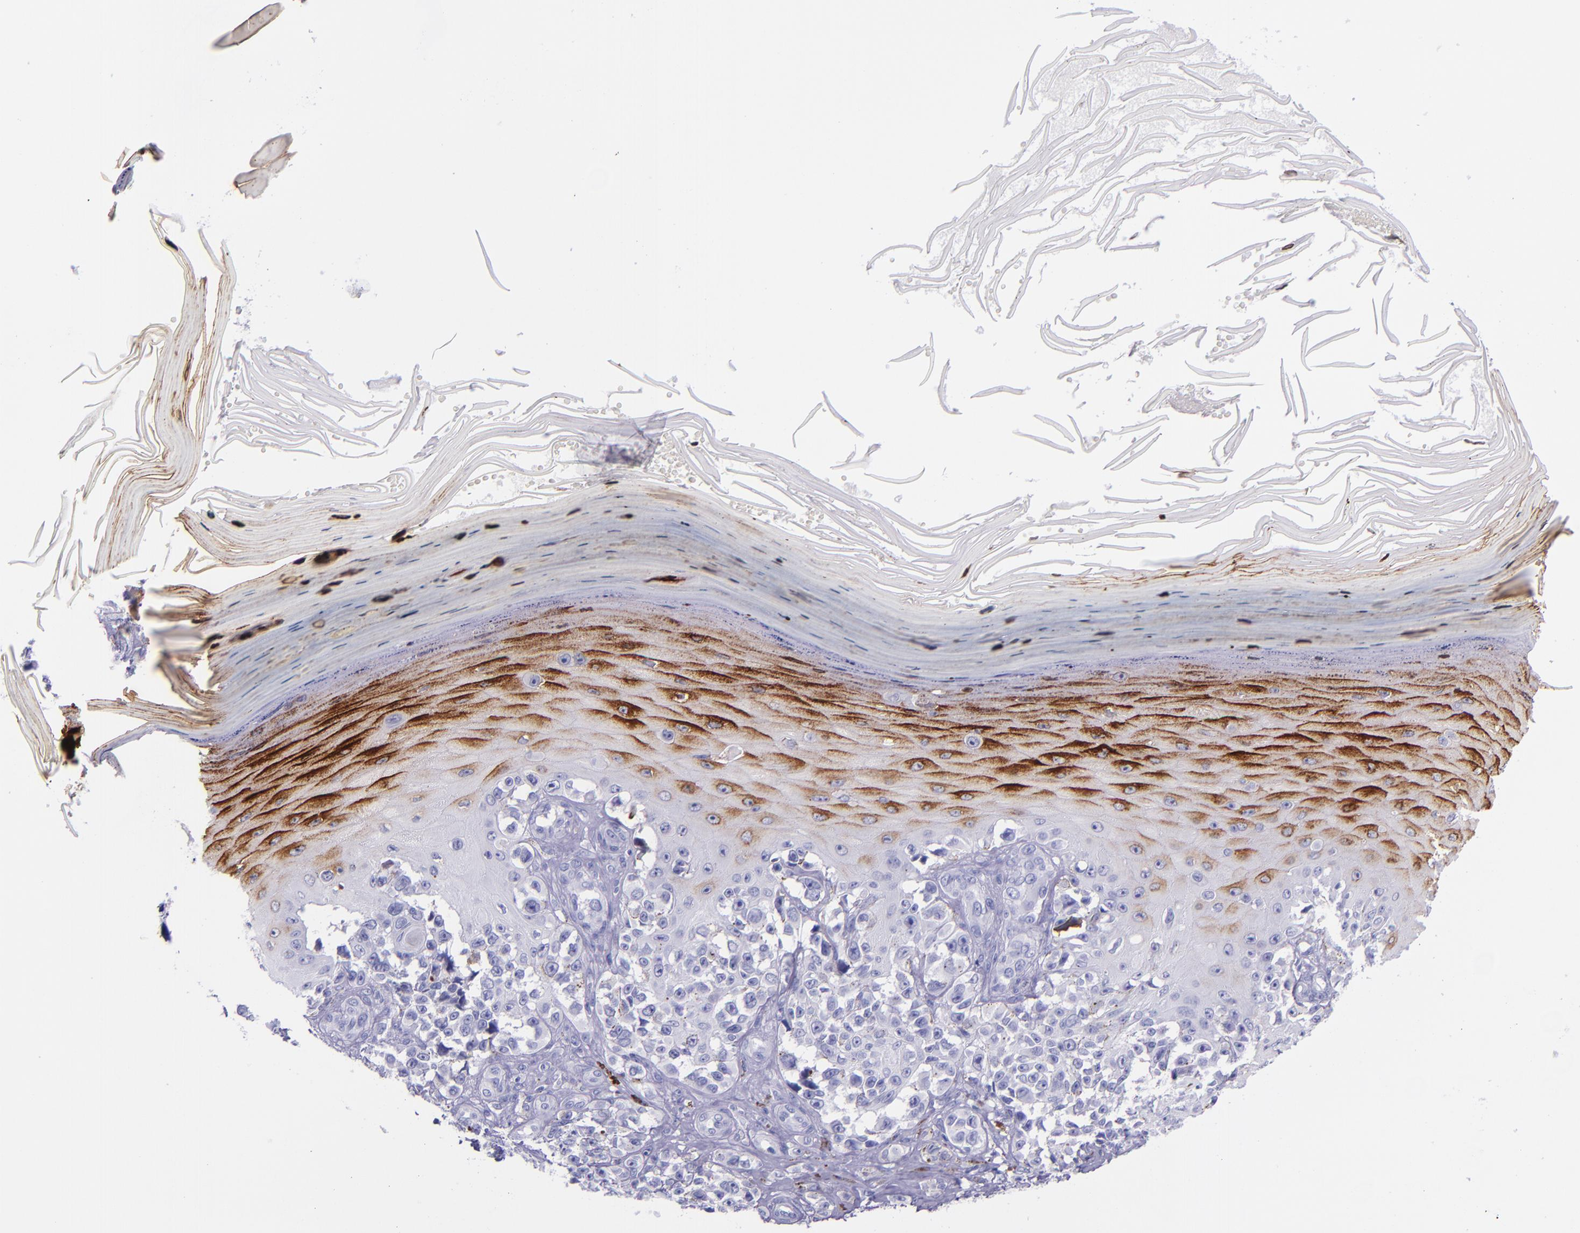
{"staining": {"intensity": "negative", "quantity": "none", "location": "none"}, "tissue": "melanoma", "cell_type": "Tumor cells", "image_type": "cancer", "snomed": [{"axis": "morphology", "description": "Malignant melanoma, NOS"}, {"axis": "topography", "description": "Skin"}], "caption": "DAB (3,3'-diaminobenzidine) immunohistochemical staining of melanoma exhibits no significant expression in tumor cells. (DAB immunohistochemistry with hematoxylin counter stain).", "gene": "SLPI", "patient": {"sex": "female", "age": 82}}